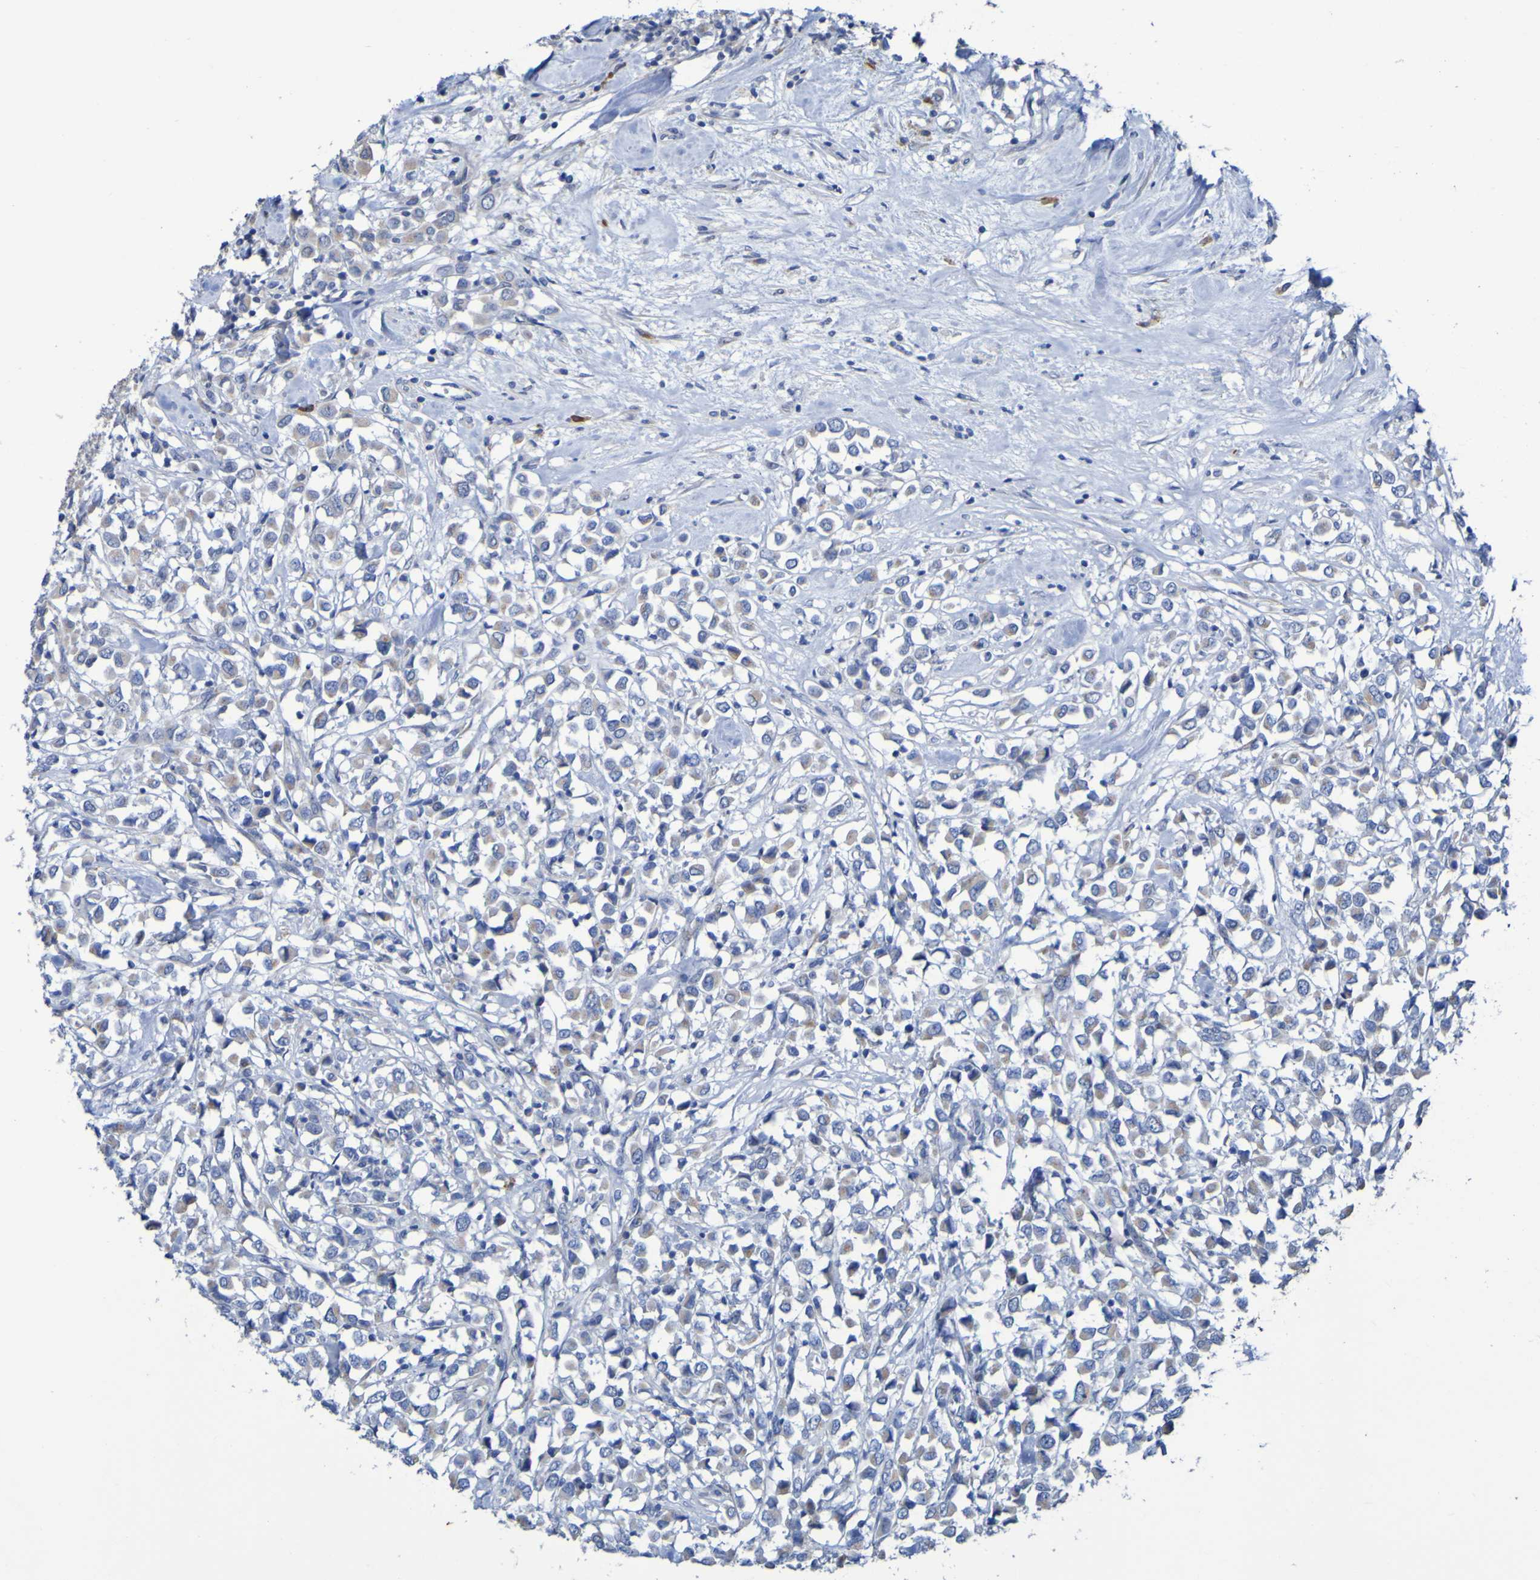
{"staining": {"intensity": "weak", "quantity": "25%-75%", "location": "cytoplasmic/membranous"}, "tissue": "breast cancer", "cell_type": "Tumor cells", "image_type": "cancer", "snomed": [{"axis": "morphology", "description": "Duct carcinoma"}, {"axis": "topography", "description": "Breast"}], "caption": "Breast cancer stained with a protein marker shows weak staining in tumor cells.", "gene": "C11orf24", "patient": {"sex": "female", "age": 61}}